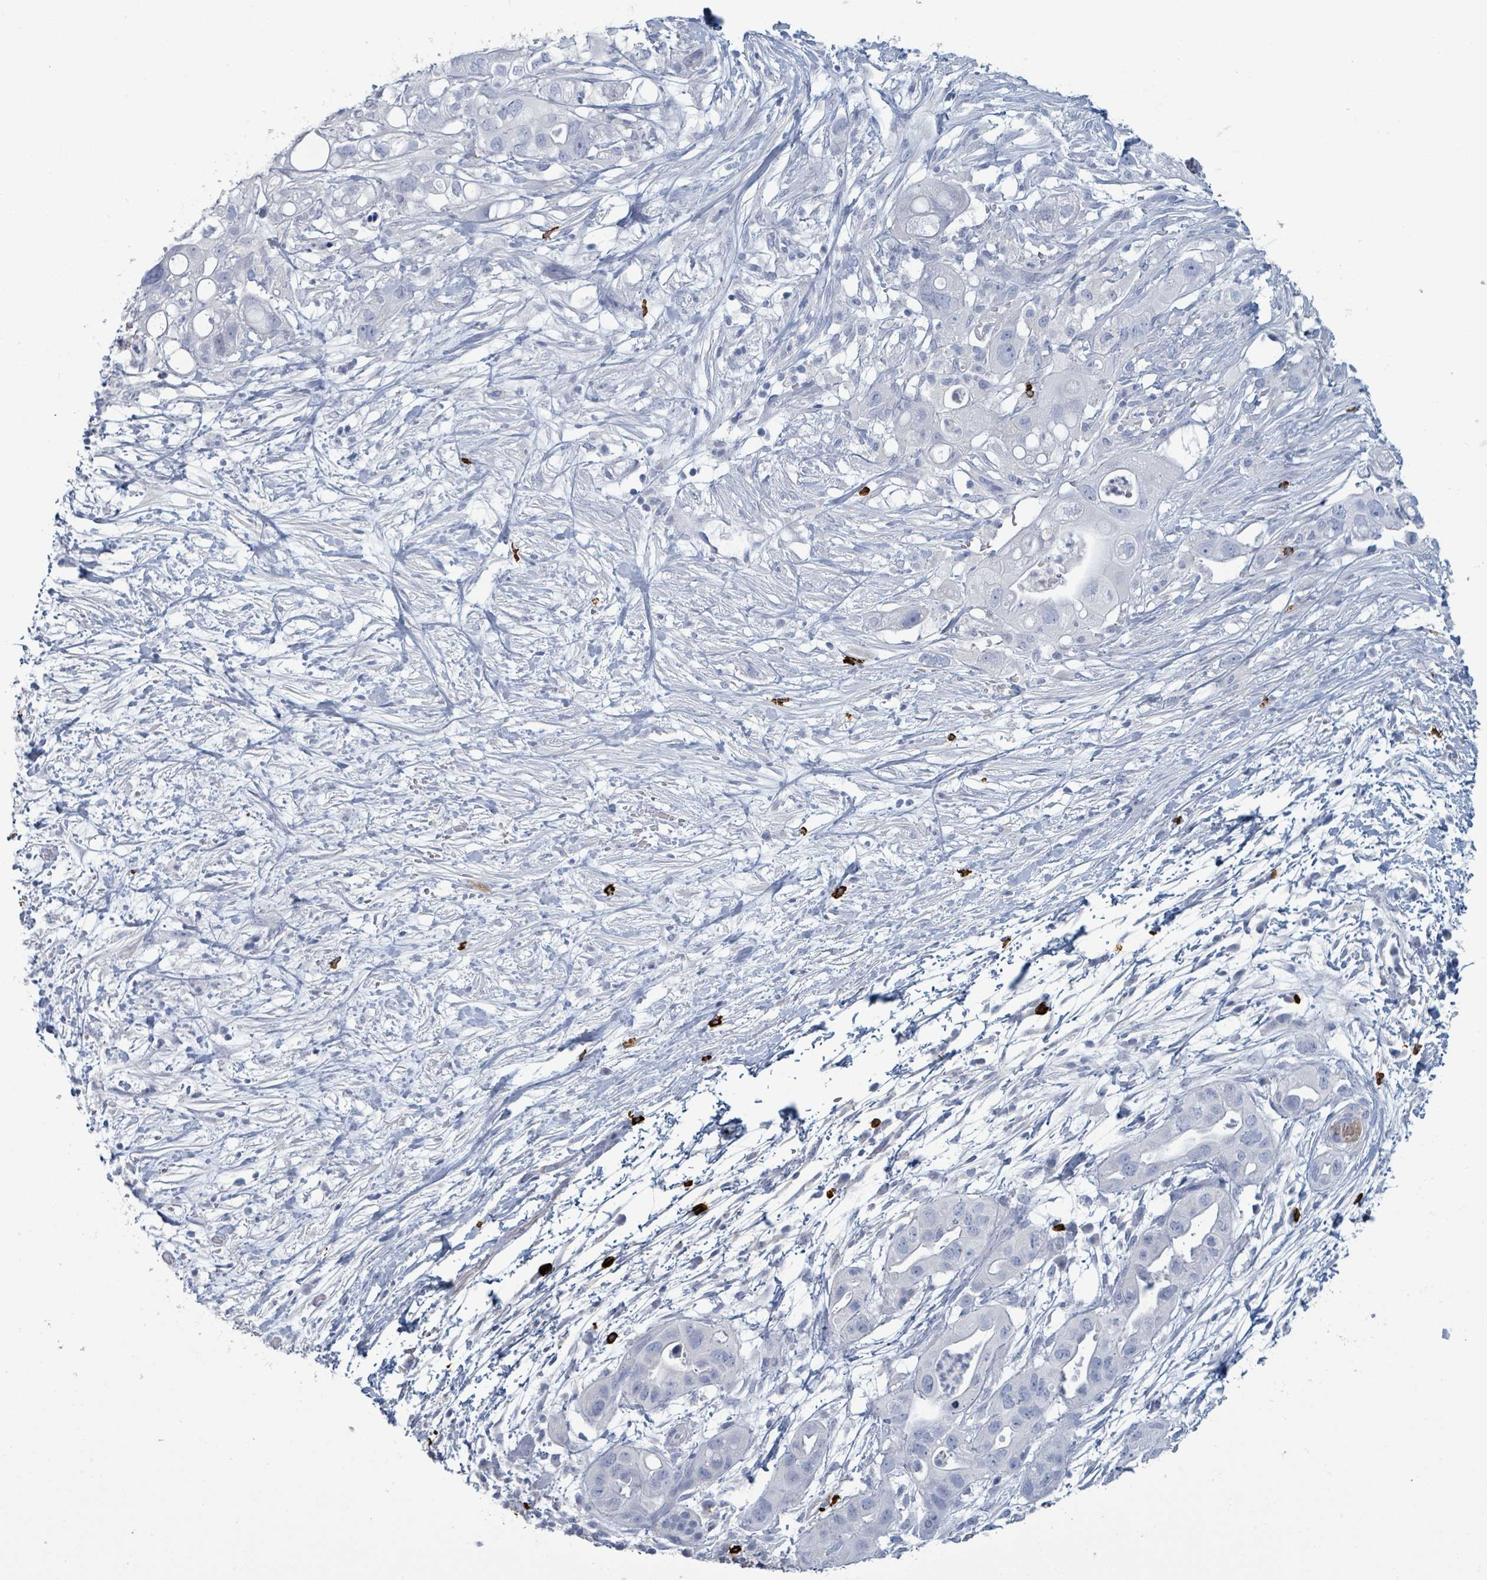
{"staining": {"intensity": "negative", "quantity": "none", "location": "none"}, "tissue": "pancreatic cancer", "cell_type": "Tumor cells", "image_type": "cancer", "snomed": [{"axis": "morphology", "description": "Adenocarcinoma, NOS"}, {"axis": "topography", "description": "Pancreas"}], "caption": "IHC photomicrograph of neoplastic tissue: pancreatic adenocarcinoma stained with DAB exhibits no significant protein staining in tumor cells.", "gene": "VPS13D", "patient": {"sex": "female", "age": 72}}